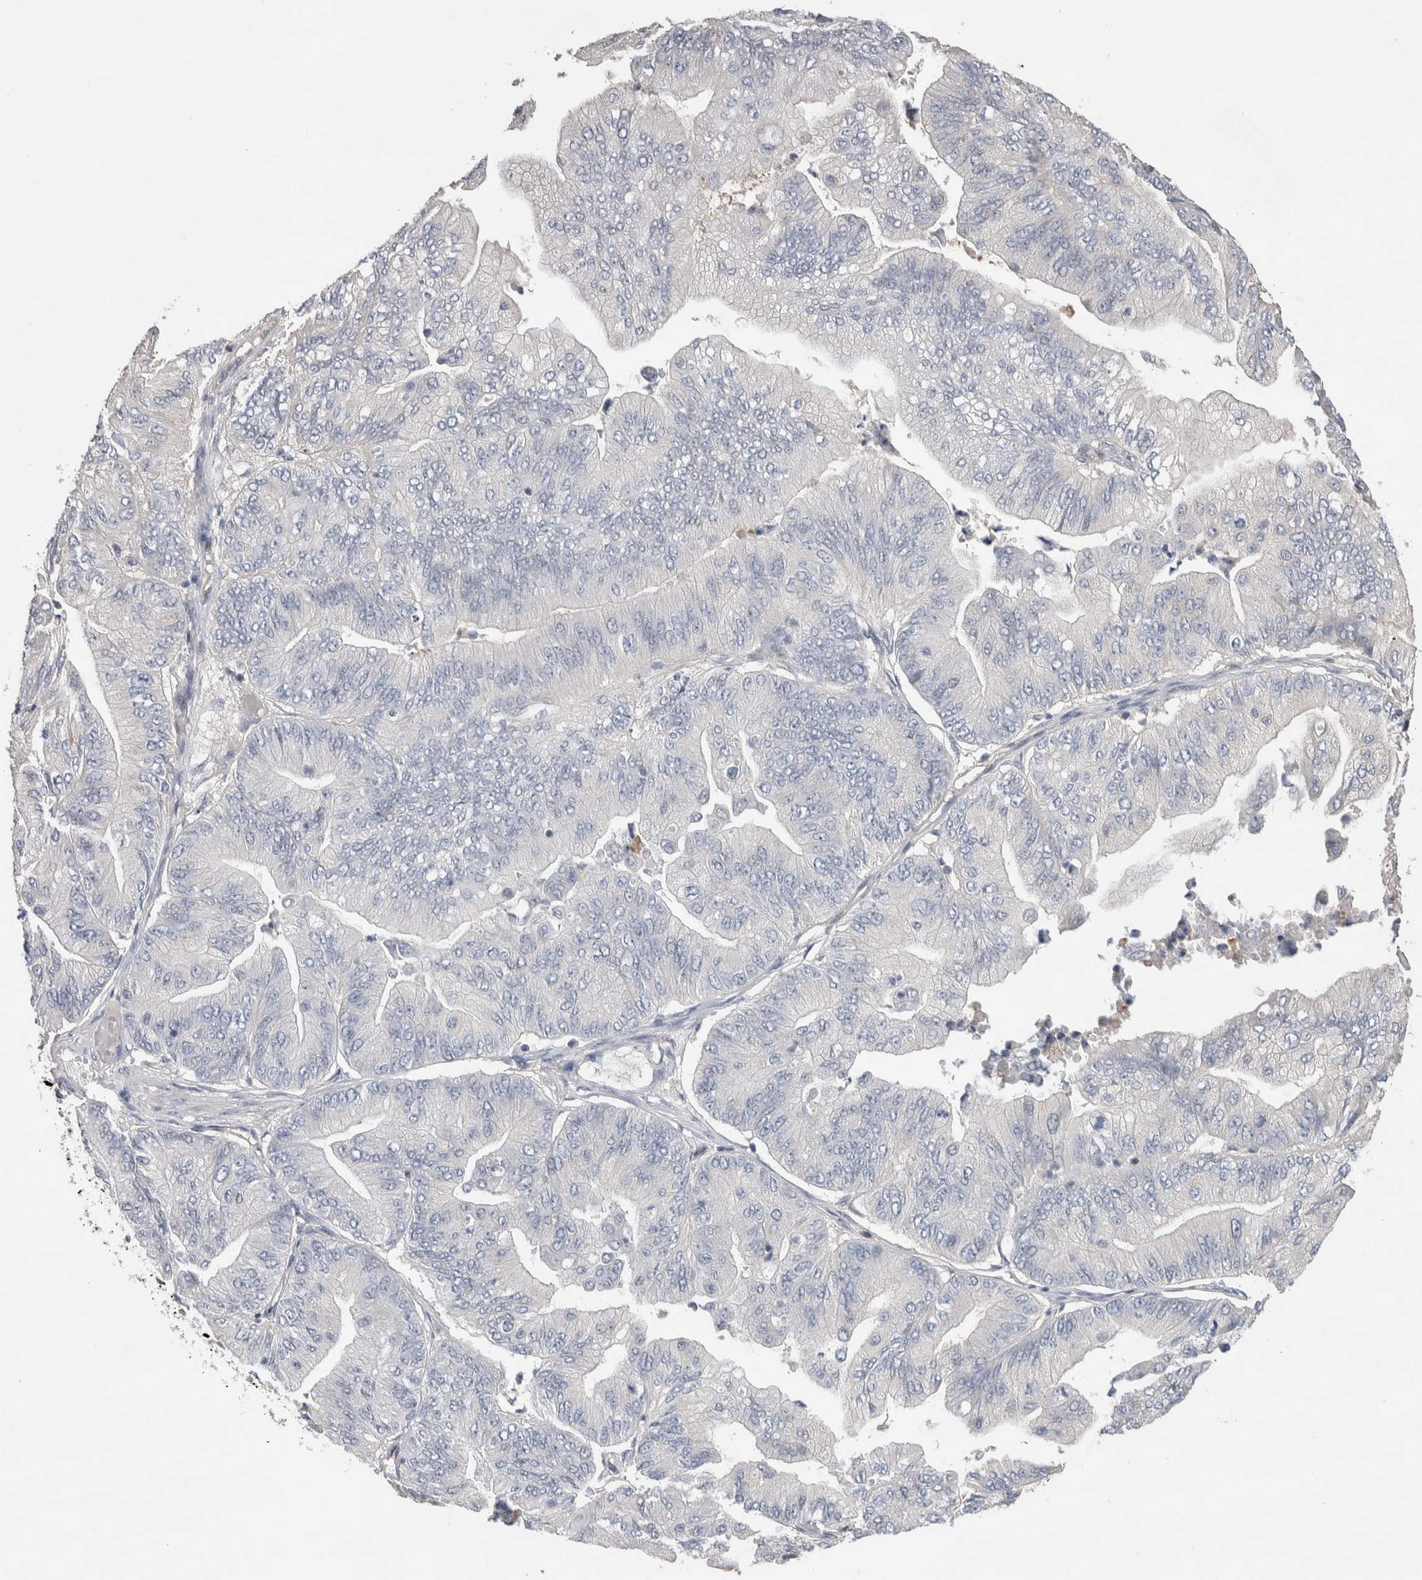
{"staining": {"intensity": "negative", "quantity": "none", "location": "none"}, "tissue": "ovarian cancer", "cell_type": "Tumor cells", "image_type": "cancer", "snomed": [{"axis": "morphology", "description": "Cystadenocarcinoma, mucinous, NOS"}, {"axis": "topography", "description": "Ovary"}], "caption": "An IHC micrograph of ovarian mucinous cystadenocarcinoma is shown. There is no staining in tumor cells of ovarian mucinous cystadenocarcinoma.", "gene": "GCNA", "patient": {"sex": "female", "age": 61}}